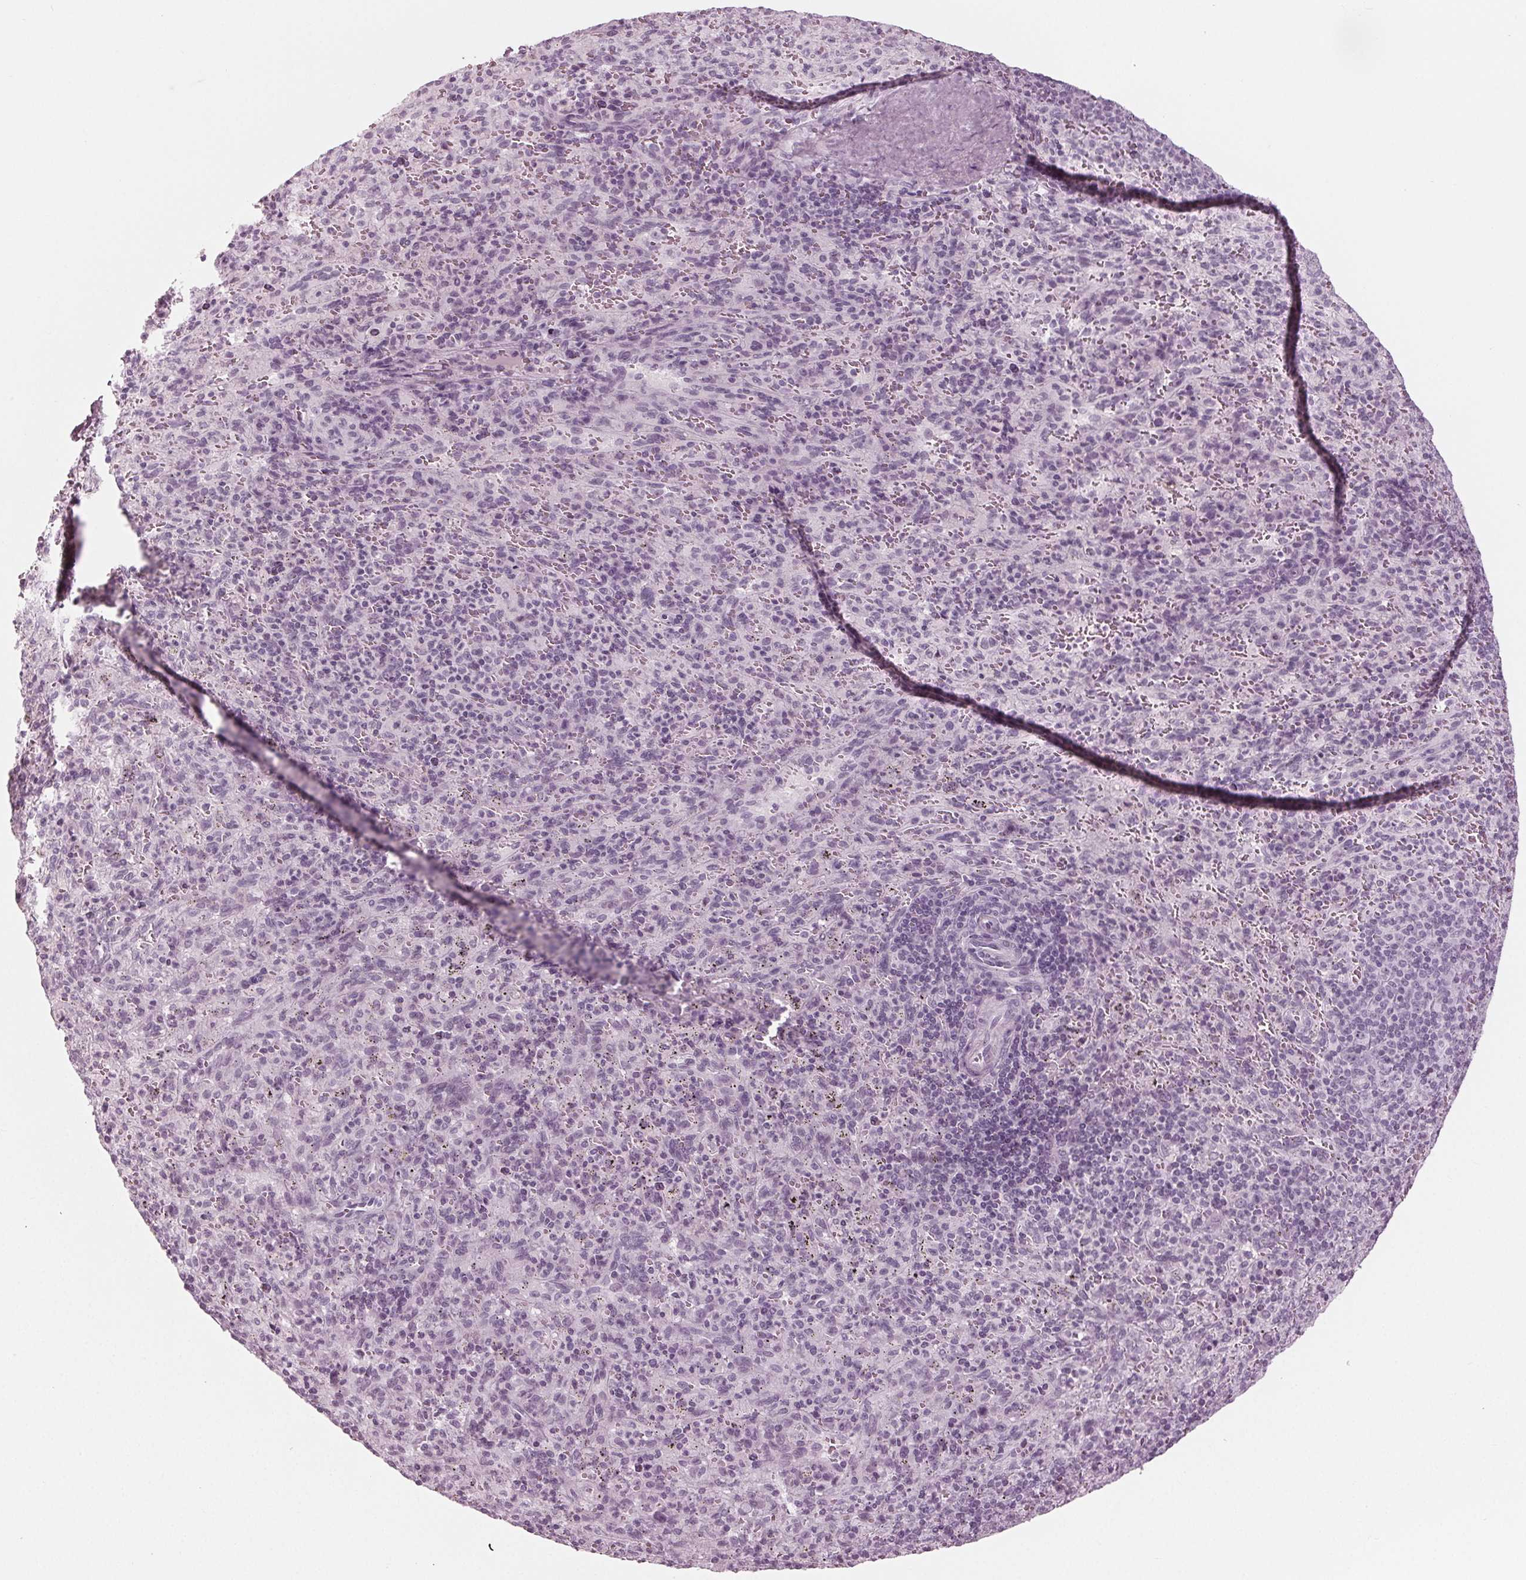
{"staining": {"intensity": "negative", "quantity": "none", "location": "none"}, "tissue": "spleen", "cell_type": "Cells in red pulp", "image_type": "normal", "snomed": [{"axis": "morphology", "description": "Normal tissue, NOS"}, {"axis": "topography", "description": "Spleen"}], "caption": "The histopathology image demonstrates no staining of cells in red pulp in normal spleen.", "gene": "KRT28", "patient": {"sex": "male", "age": 57}}